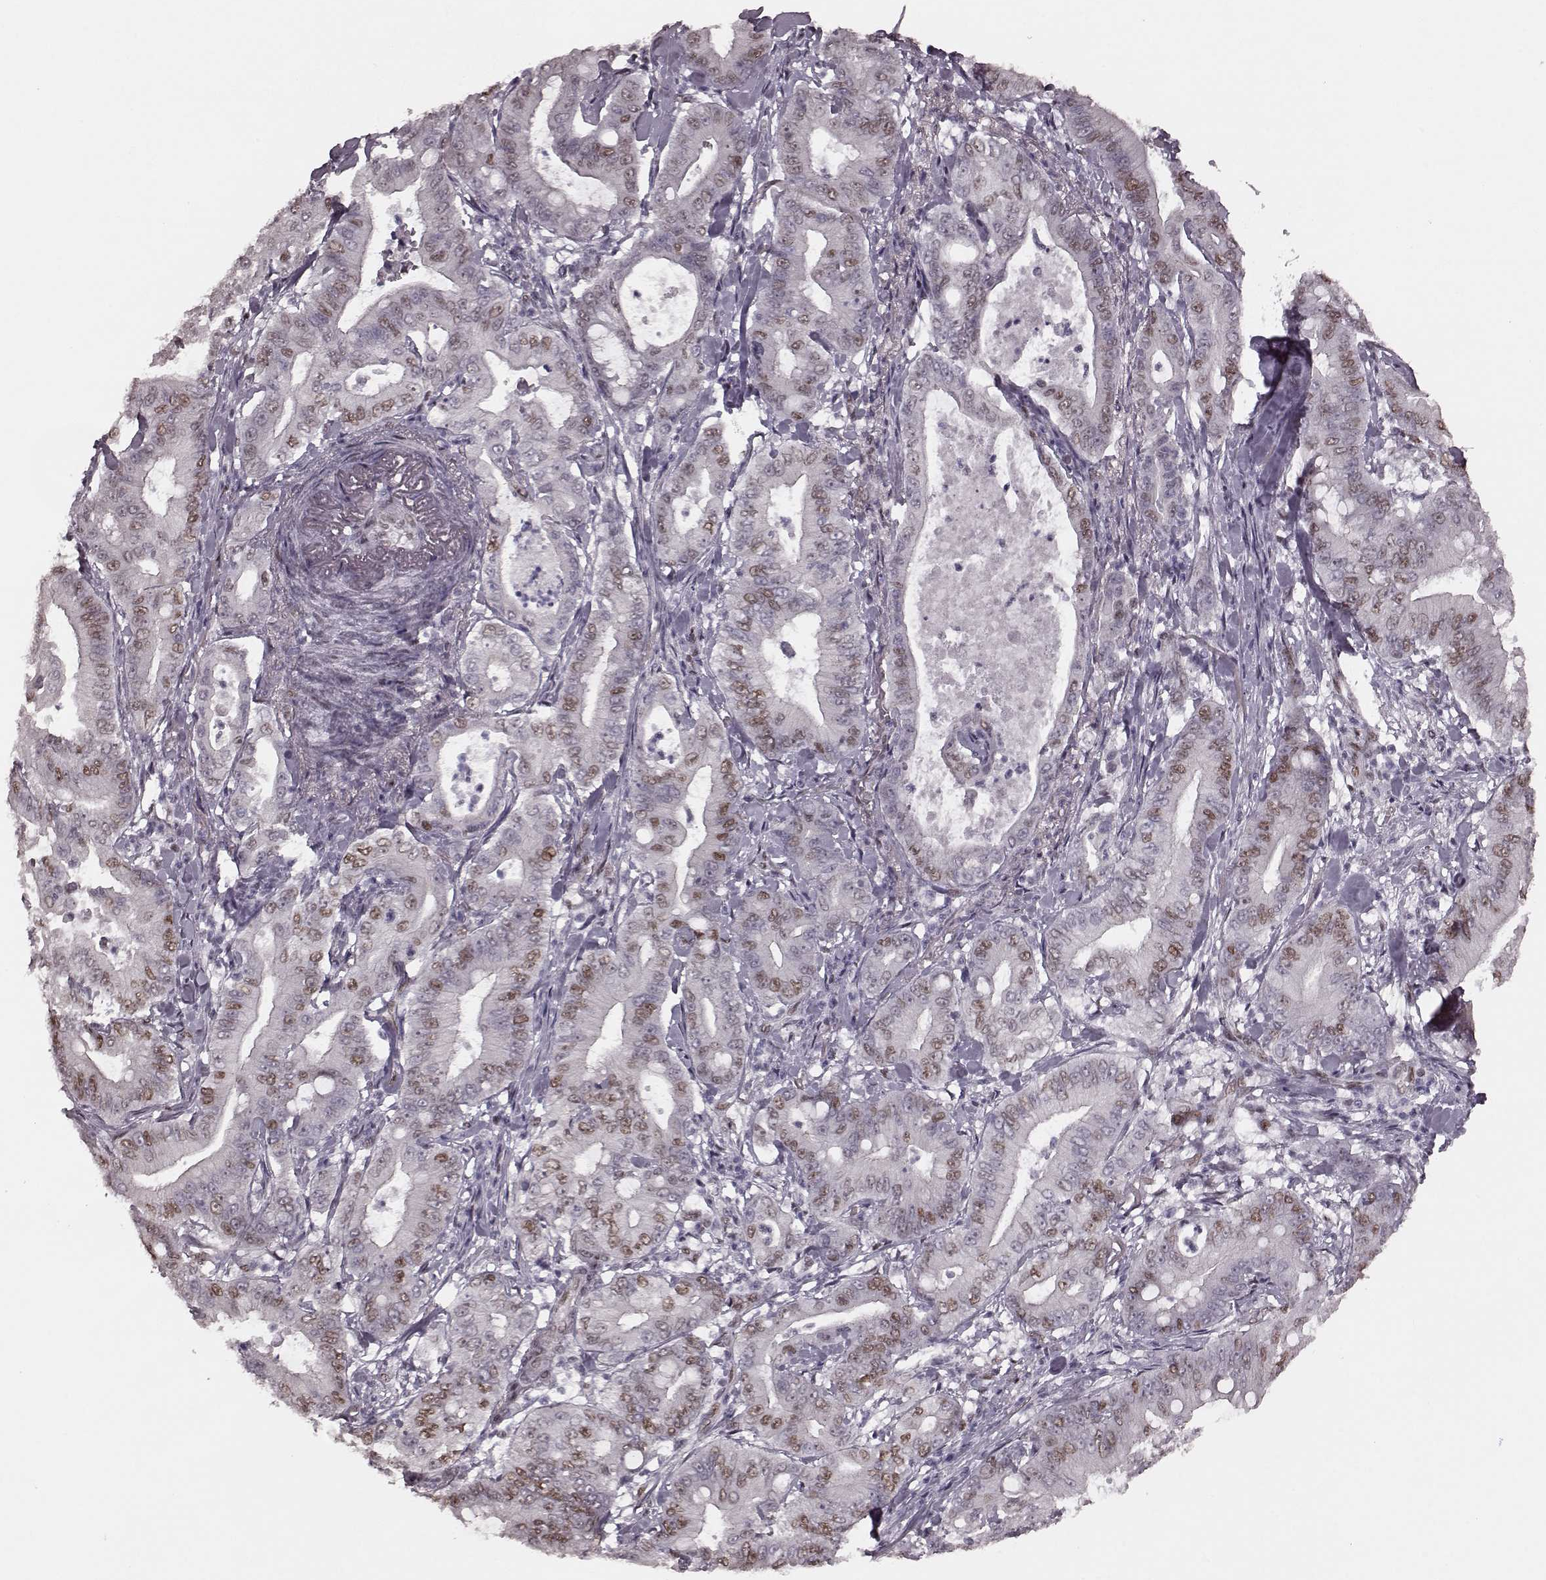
{"staining": {"intensity": "moderate", "quantity": "25%-75%", "location": "nuclear"}, "tissue": "pancreatic cancer", "cell_type": "Tumor cells", "image_type": "cancer", "snomed": [{"axis": "morphology", "description": "Adenocarcinoma, NOS"}, {"axis": "topography", "description": "Pancreas"}], "caption": "Immunohistochemistry (DAB) staining of human pancreatic cancer displays moderate nuclear protein staining in approximately 25%-75% of tumor cells.", "gene": "NR2C1", "patient": {"sex": "male", "age": 71}}